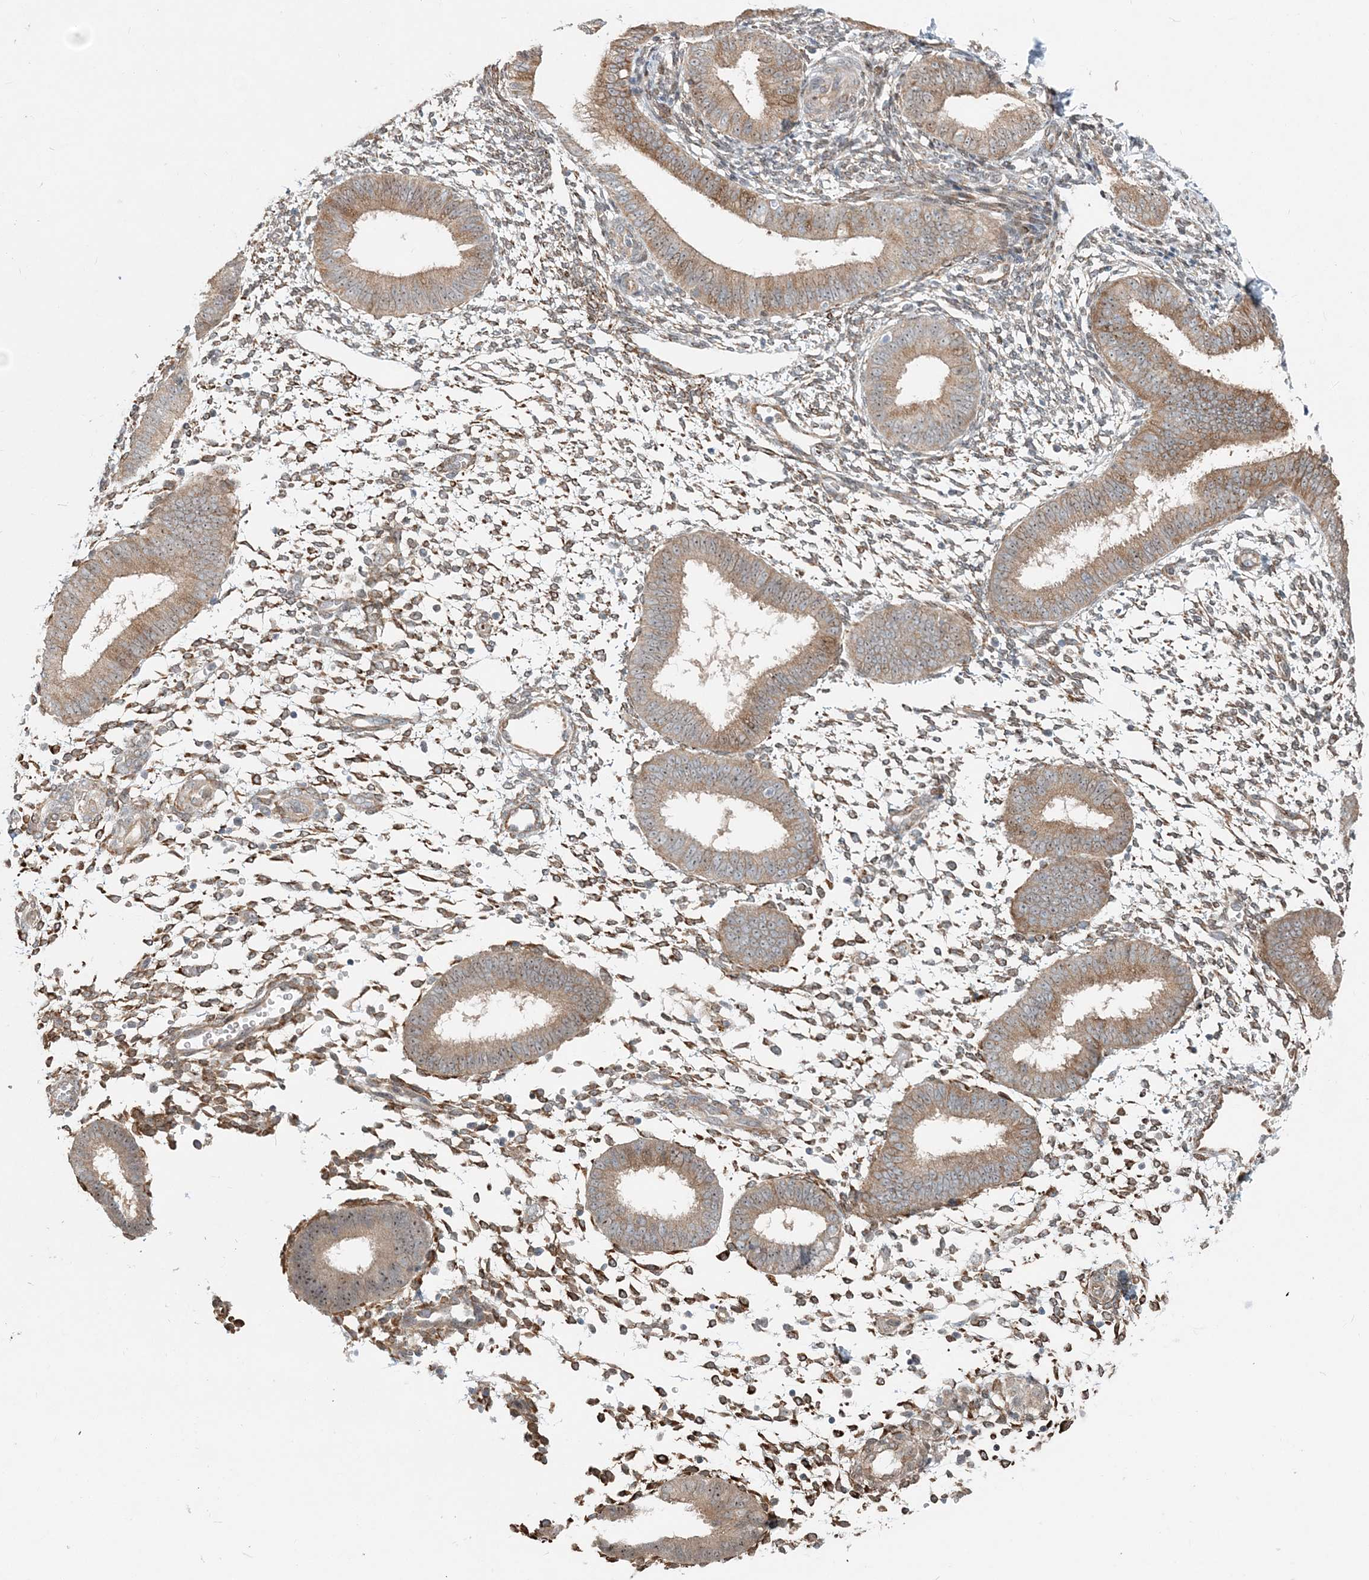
{"staining": {"intensity": "moderate", "quantity": "25%-75%", "location": "cytoplasmic/membranous,nuclear"}, "tissue": "endometrium", "cell_type": "Cells in endometrial stroma", "image_type": "normal", "snomed": [{"axis": "morphology", "description": "Normal tissue, NOS"}, {"axis": "topography", "description": "Uterus"}, {"axis": "topography", "description": "Endometrium"}], "caption": "Normal endometrium displays moderate cytoplasmic/membranous,nuclear staining in approximately 25%-75% of cells in endometrial stroma, visualized by immunohistochemistry.", "gene": "CXXC5", "patient": {"sex": "female", "age": 48}}